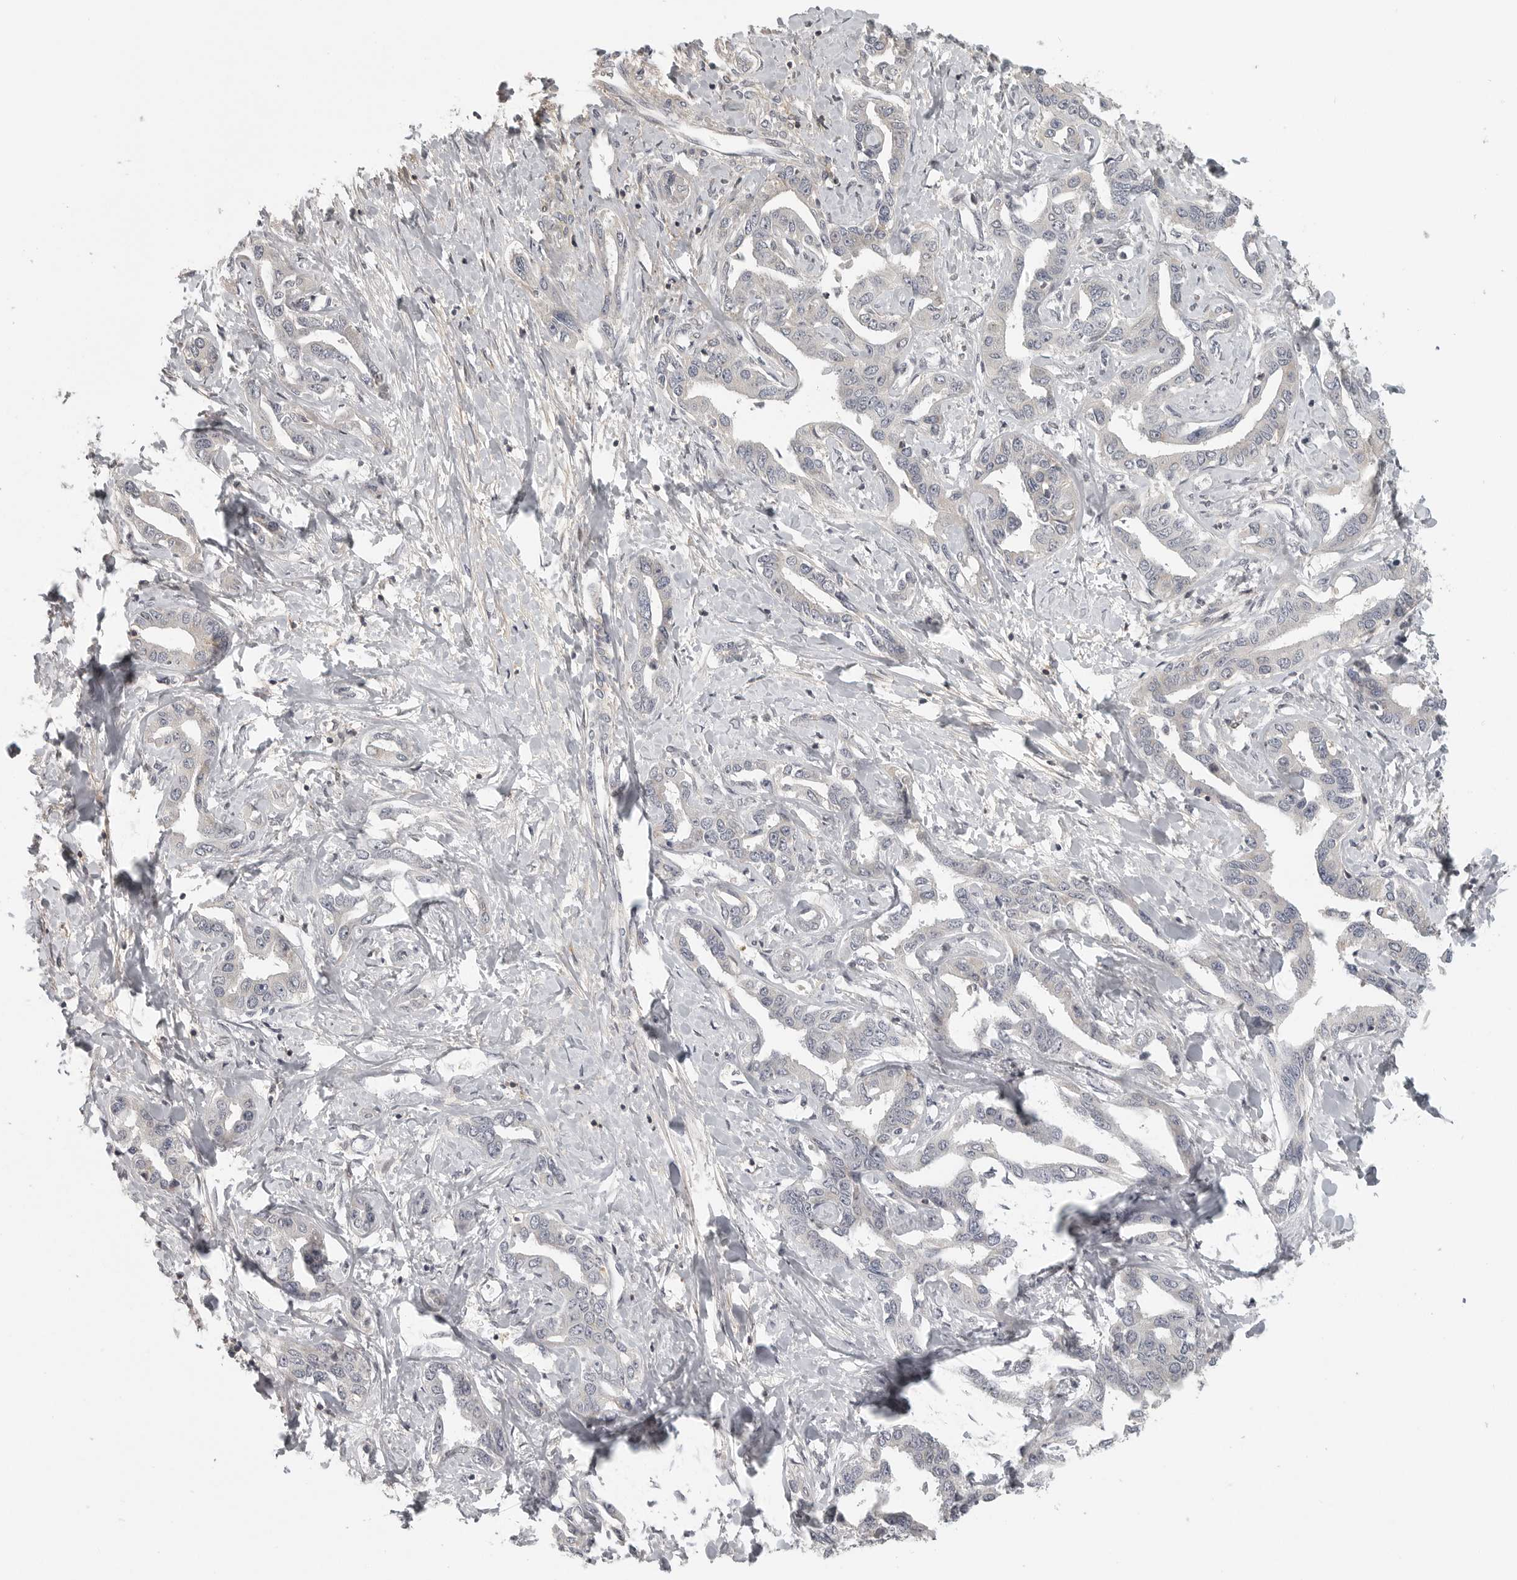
{"staining": {"intensity": "negative", "quantity": "none", "location": "none"}, "tissue": "liver cancer", "cell_type": "Tumor cells", "image_type": "cancer", "snomed": [{"axis": "morphology", "description": "Cholangiocarcinoma"}, {"axis": "topography", "description": "Liver"}], "caption": "Cholangiocarcinoma (liver) was stained to show a protein in brown. There is no significant expression in tumor cells.", "gene": "UROD", "patient": {"sex": "male", "age": 59}}